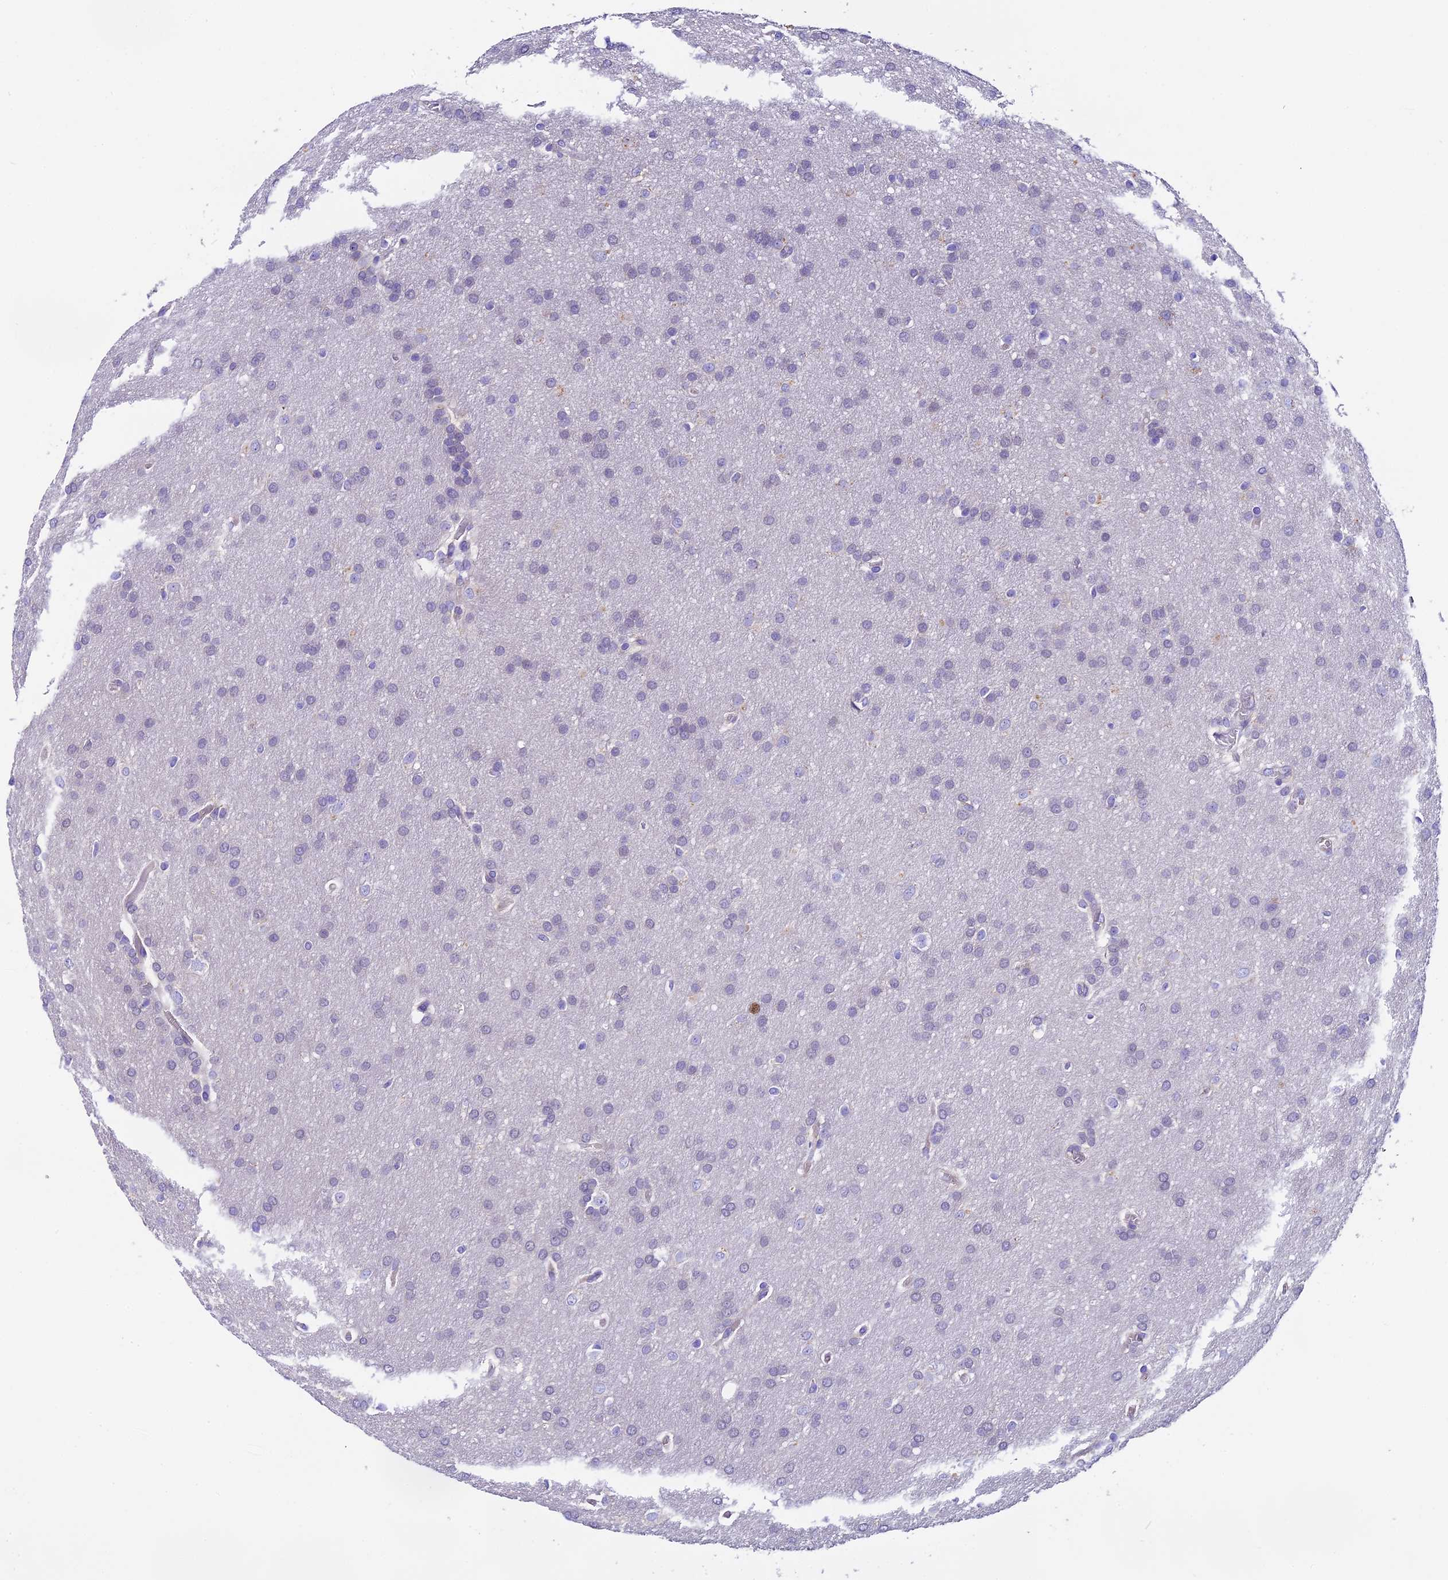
{"staining": {"intensity": "negative", "quantity": "none", "location": "none"}, "tissue": "glioma", "cell_type": "Tumor cells", "image_type": "cancer", "snomed": [{"axis": "morphology", "description": "Glioma, malignant, Low grade"}, {"axis": "topography", "description": "Brain"}], "caption": "There is no significant positivity in tumor cells of glioma.", "gene": "COMTD1", "patient": {"sex": "female", "age": 32}}